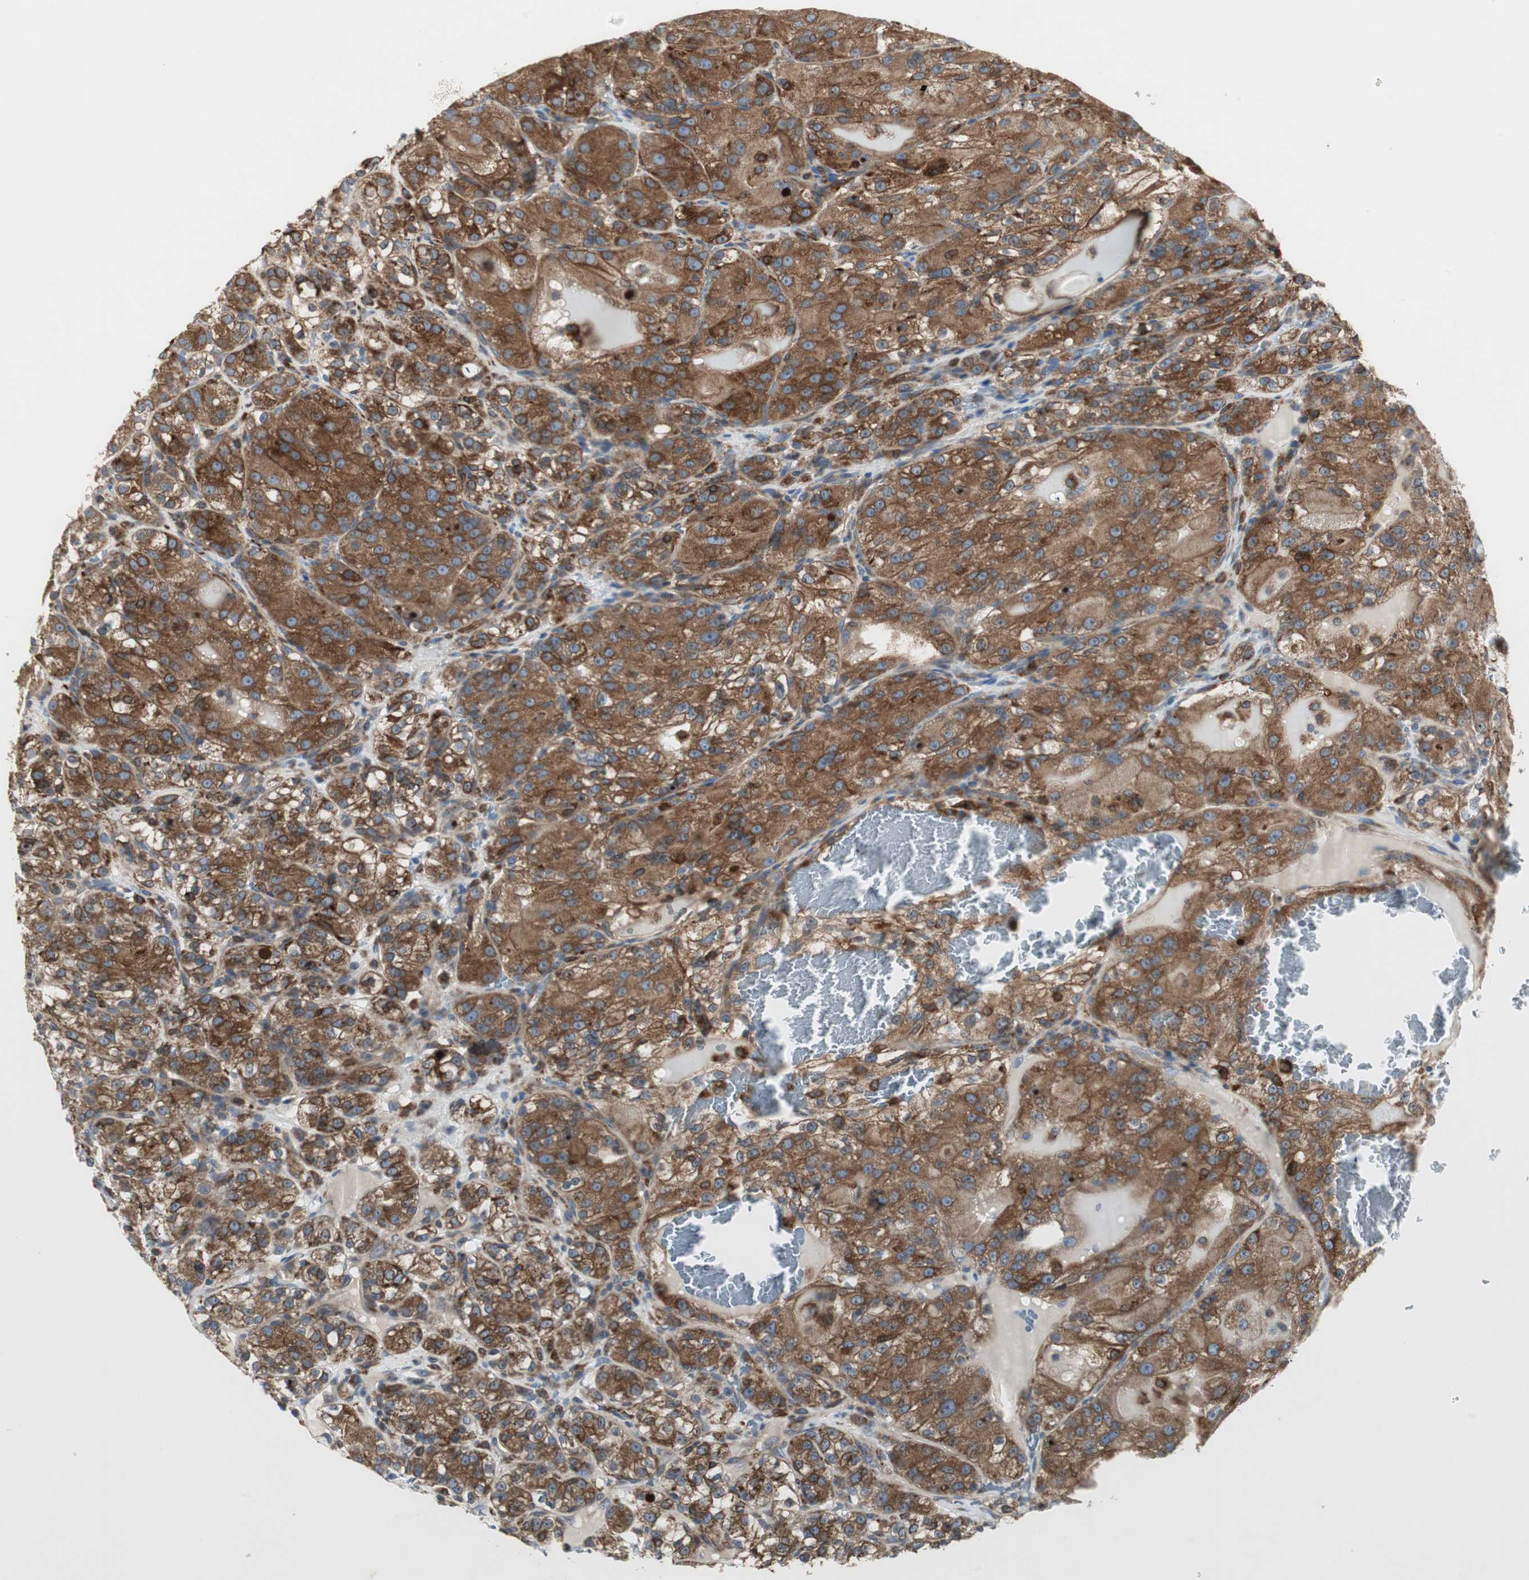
{"staining": {"intensity": "strong", "quantity": "25%-75%", "location": "cytoplasmic/membranous"}, "tissue": "renal cancer", "cell_type": "Tumor cells", "image_type": "cancer", "snomed": [{"axis": "morphology", "description": "Normal tissue, NOS"}, {"axis": "morphology", "description": "Adenocarcinoma, NOS"}, {"axis": "topography", "description": "Kidney"}], "caption": "DAB (3,3'-diaminobenzidine) immunohistochemical staining of human adenocarcinoma (renal) displays strong cytoplasmic/membranous protein expression in approximately 25%-75% of tumor cells.", "gene": "H6PD", "patient": {"sex": "male", "age": 61}}